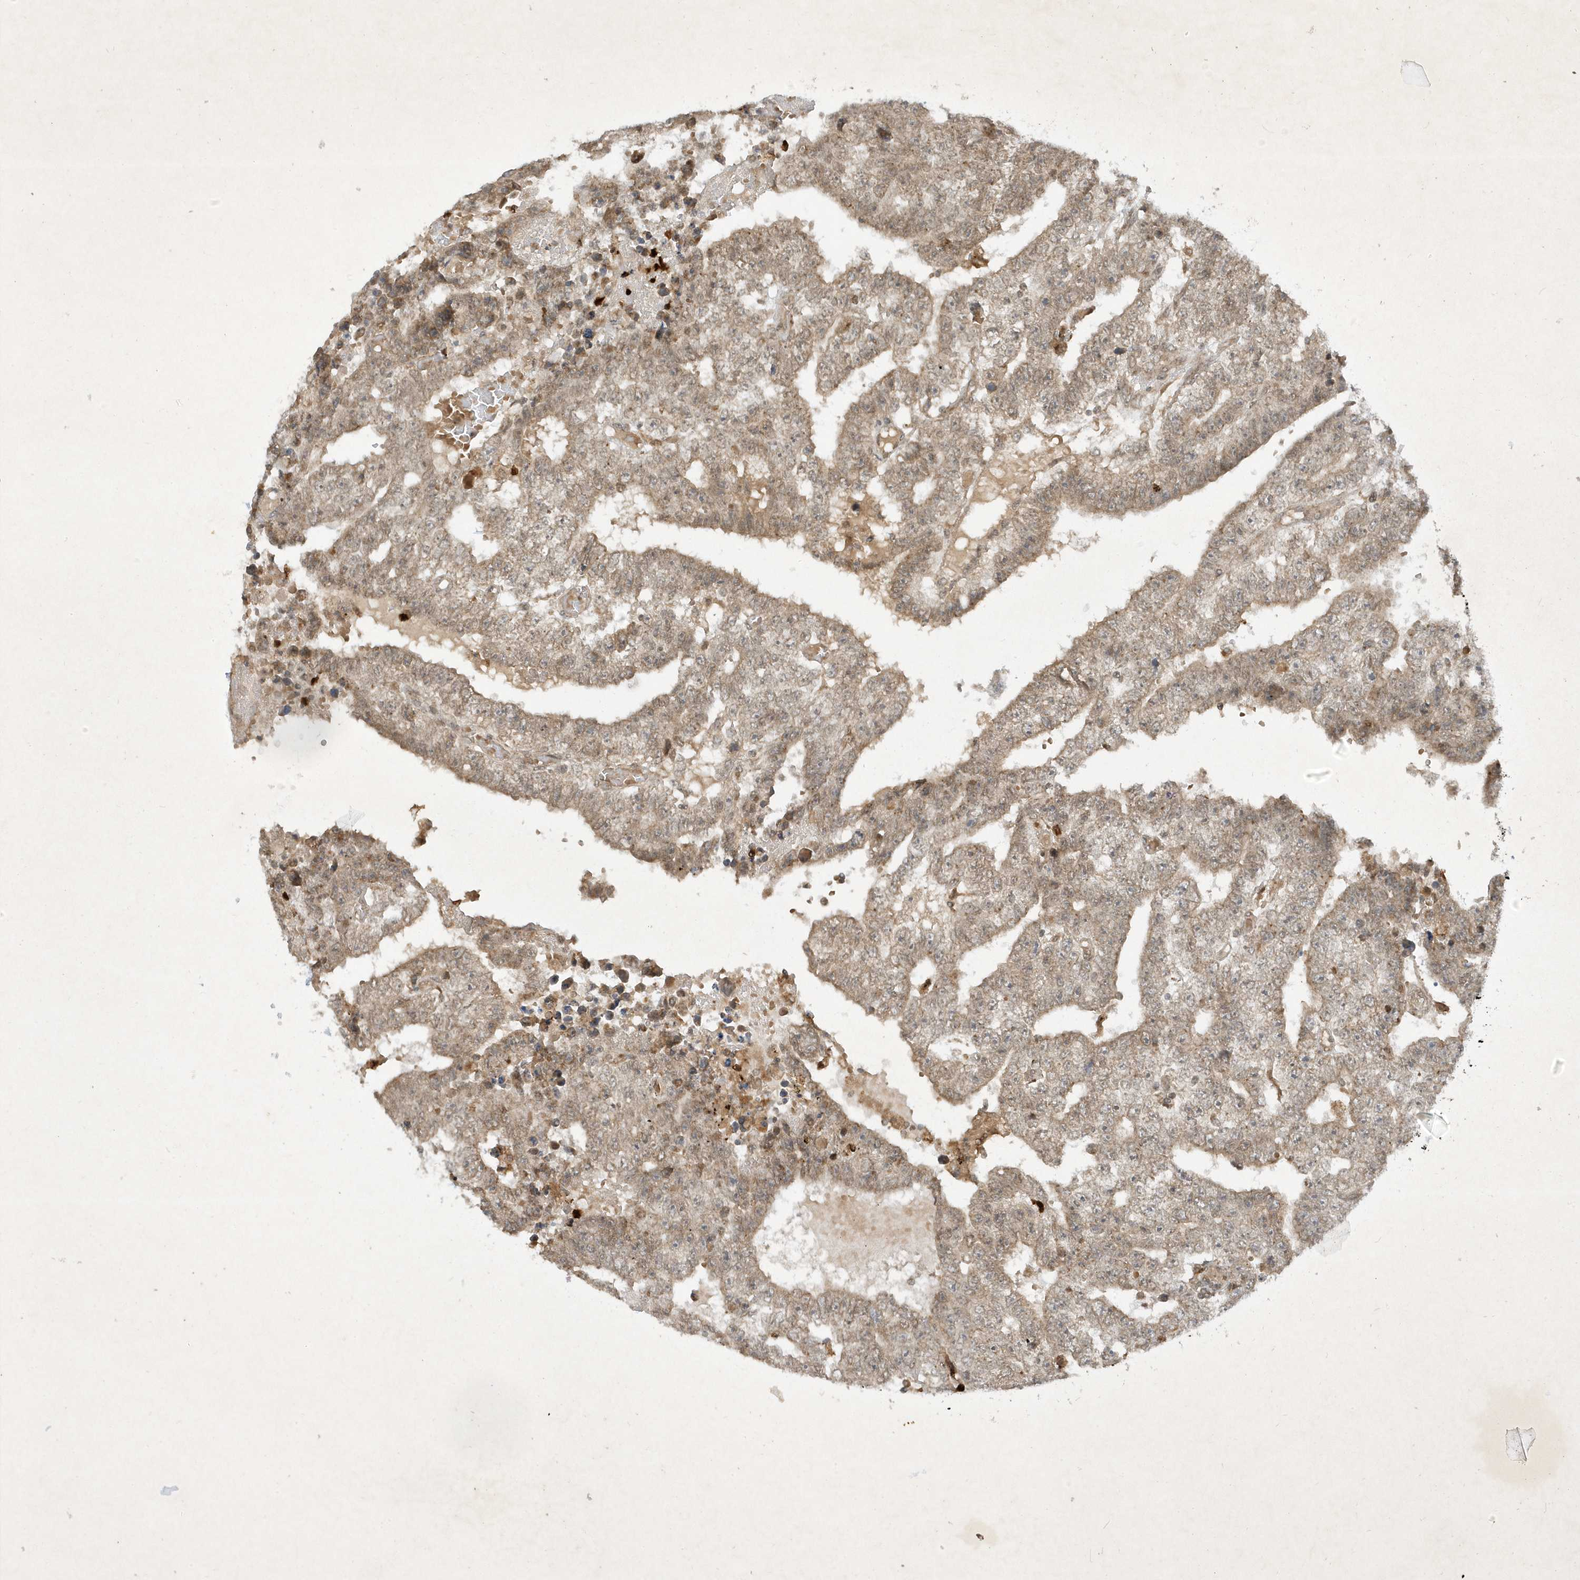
{"staining": {"intensity": "weak", "quantity": ">75%", "location": "cytoplasmic/membranous"}, "tissue": "testis cancer", "cell_type": "Tumor cells", "image_type": "cancer", "snomed": [{"axis": "morphology", "description": "Carcinoma, Embryonal, NOS"}, {"axis": "topography", "description": "Testis"}], "caption": "This is an image of immunohistochemistry (IHC) staining of testis cancer, which shows weak staining in the cytoplasmic/membranous of tumor cells.", "gene": "ZNF213", "patient": {"sex": "male", "age": 25}}